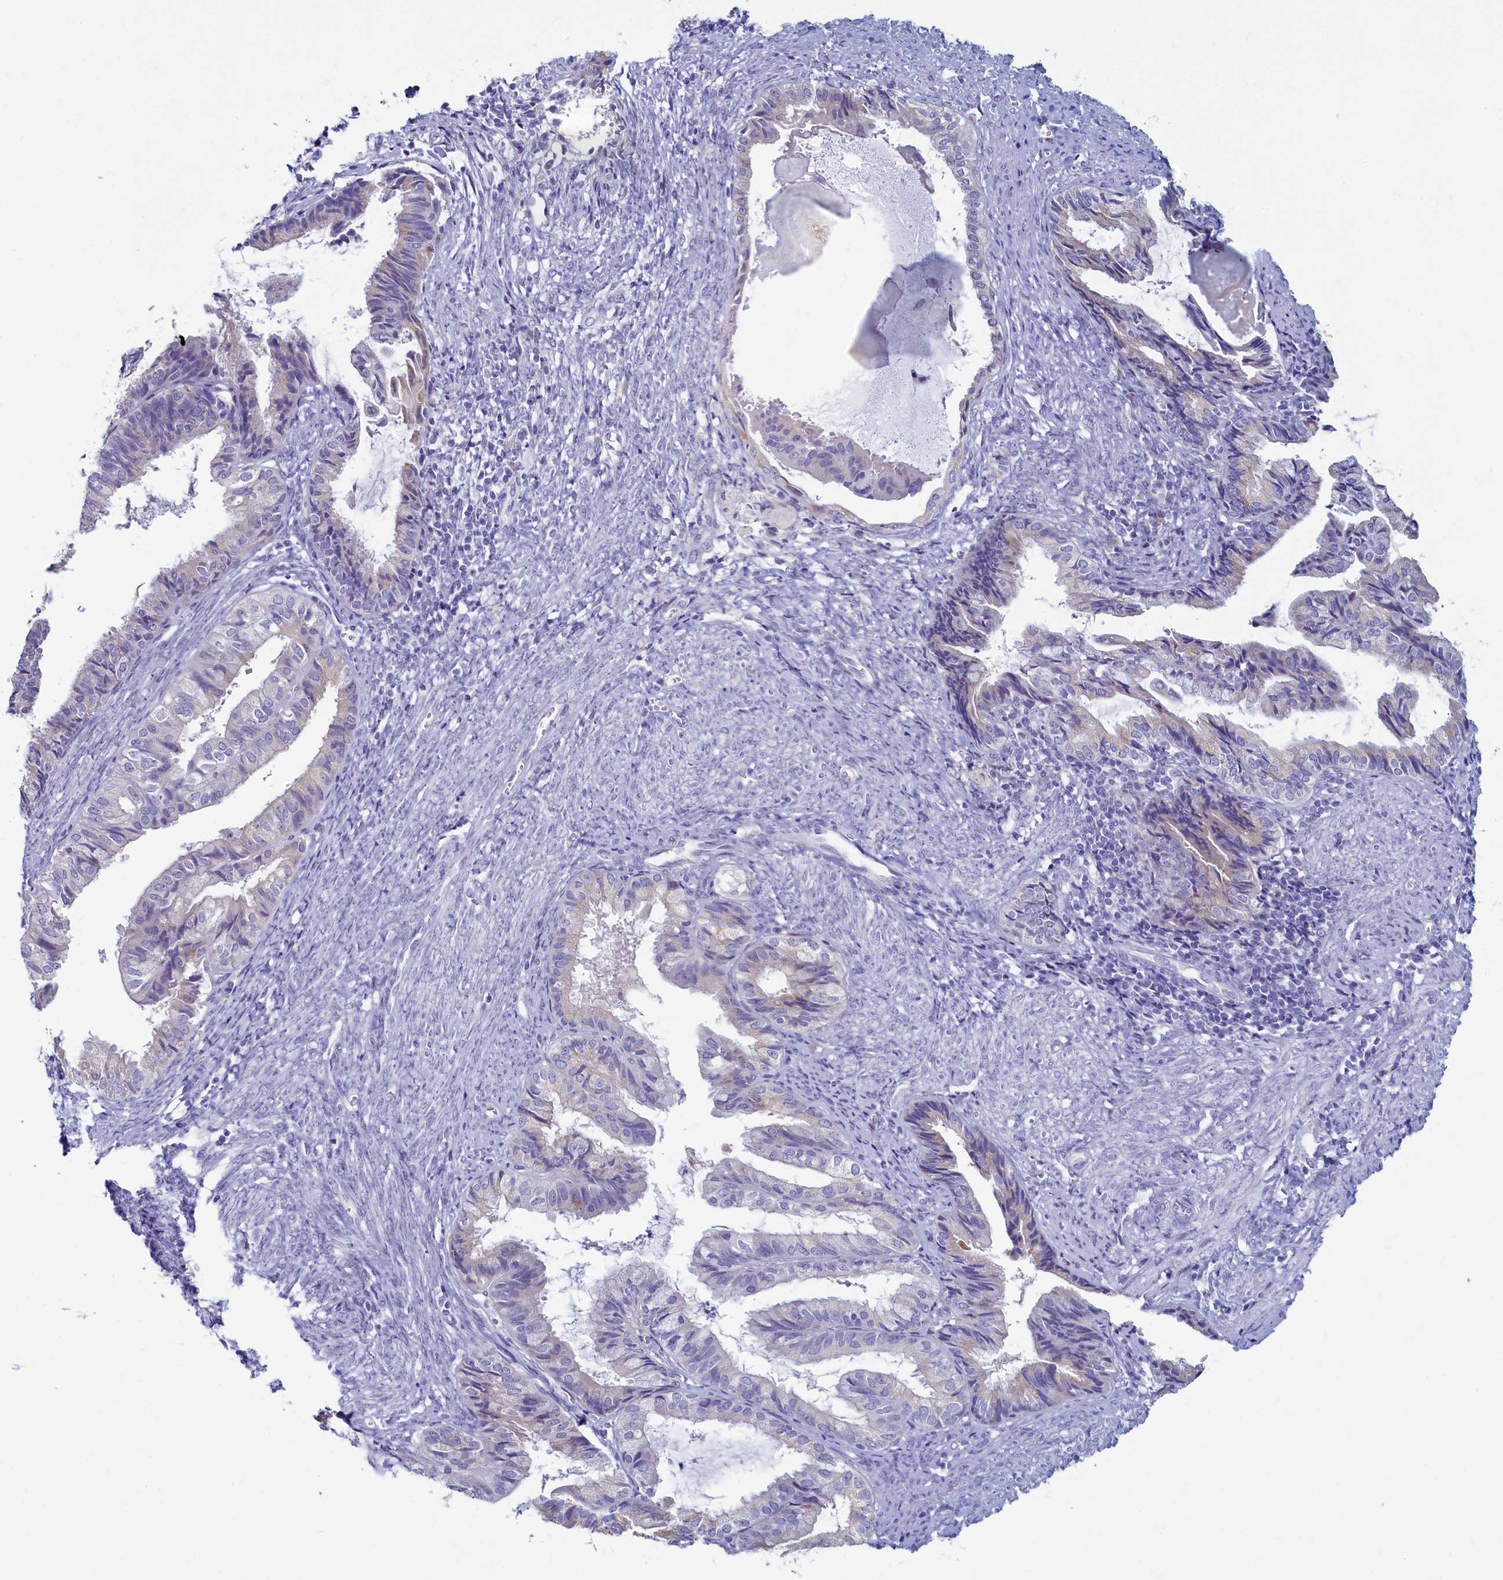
{"staining": {"intensity": "negative", "quantity": "none", "location": "none"}, "tissue": "endometrial cancer", "cell_type": "Tumor cells", "image_type": "cancer", "snomed": [{"axis": "morphology", "description": "Adenocarcinoma, NOS"}, {"axis": "topography", "description": "Endometrium"}], "caption": "Tumor cells are negative for brown protein staining in endometrial adenocarcinoma.", "gene": "SKA3", "patient": {"sex": "female", "age": 86}}